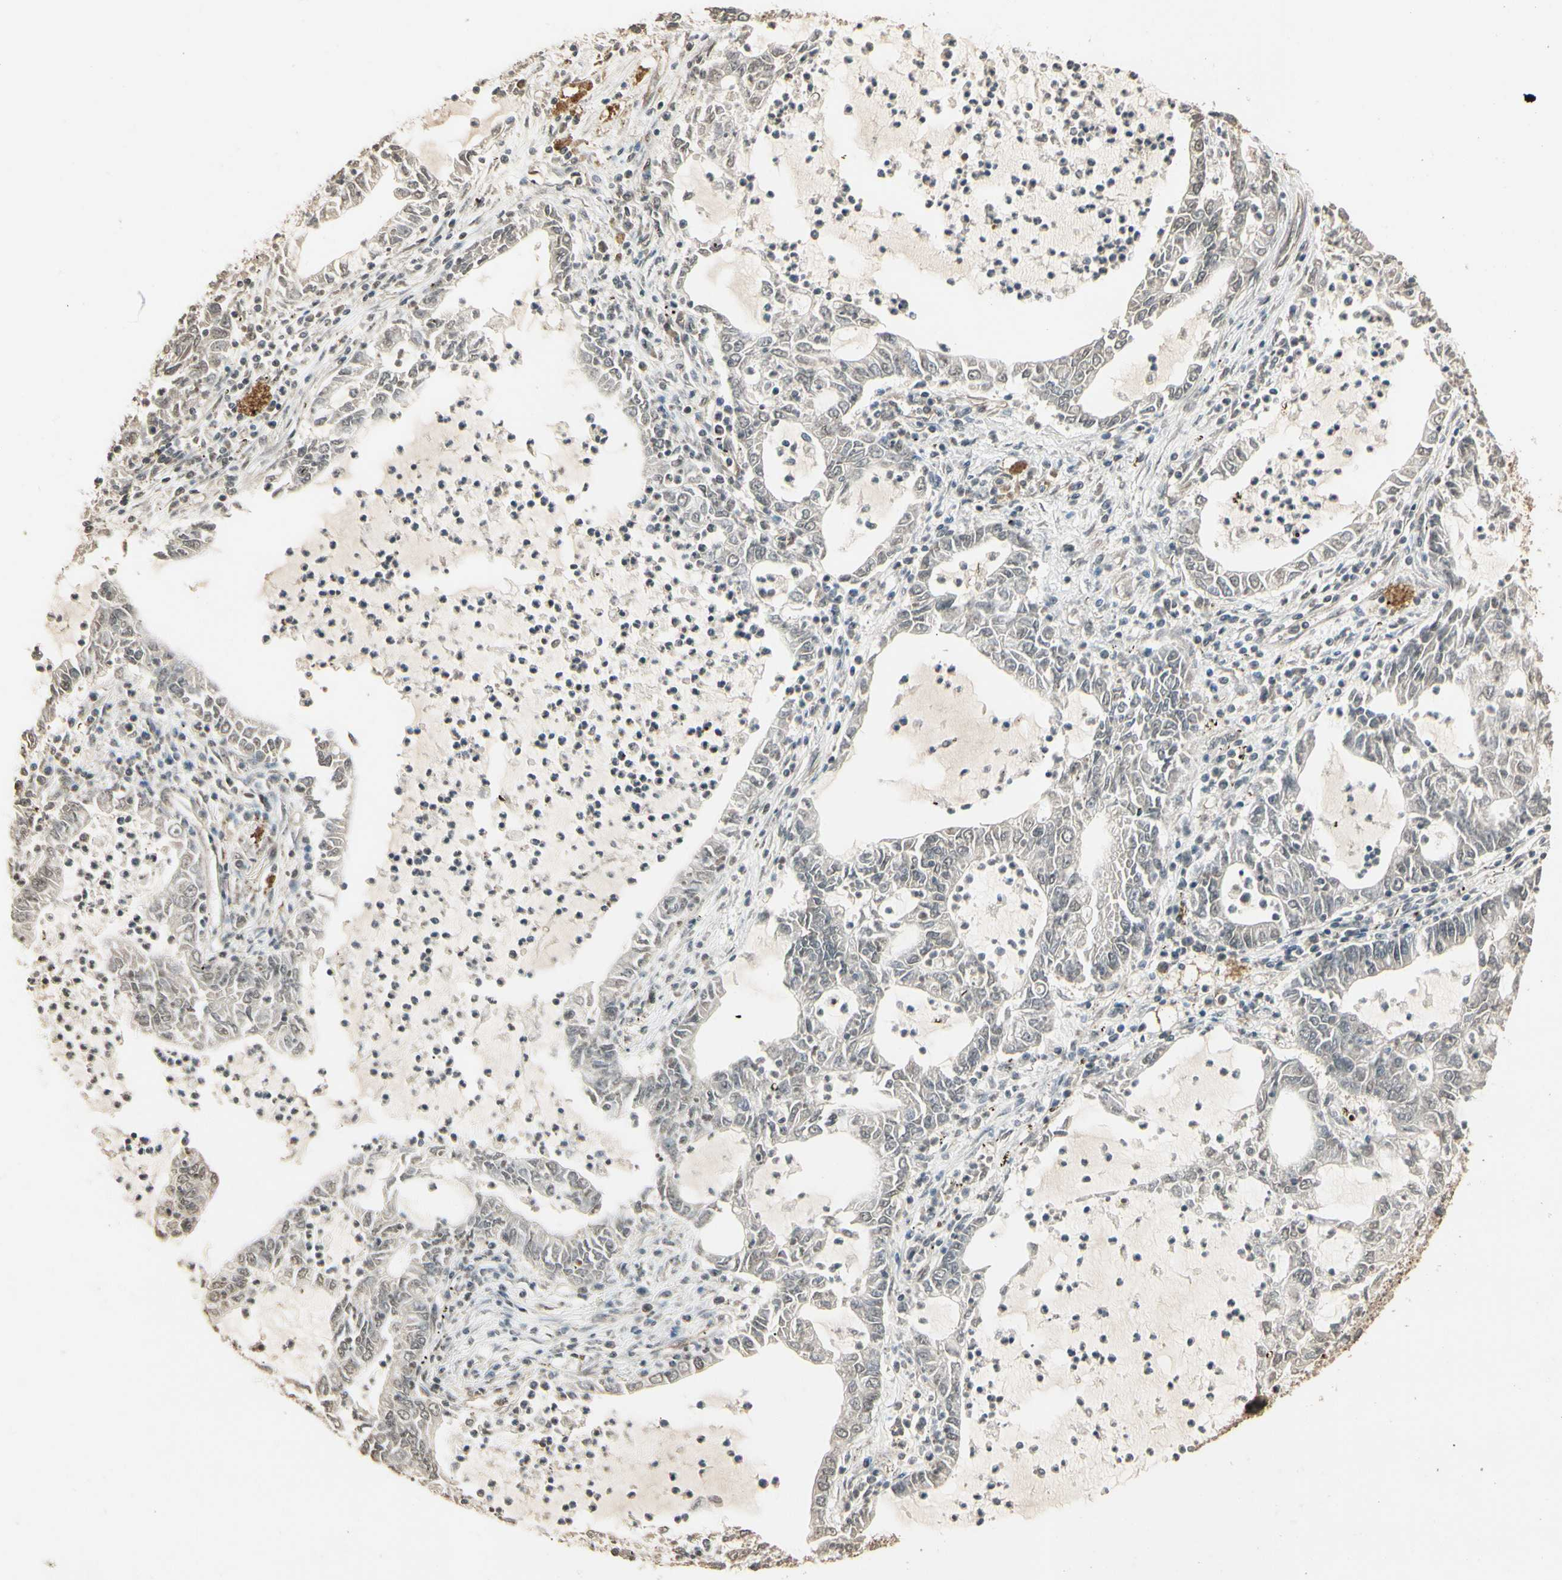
{"staining": {"intensity": "weak", "quantity": "<25%", "location": "cytoplasmic/membranous"}, "tissue": "lung cancer", "cell_type": "Tumor cells", "image_type": "cancer", "snomed": [{"axis": "morphology", "description": "Adenocarcinoma, NOS"}, {"axis": "topography", "description": "Lung"}], "caption": "Tumor cells show no significant expression in adenocarcinoma (lung).", "gene": "RNF180", "patient": {"sex": "female", "age": 51}}